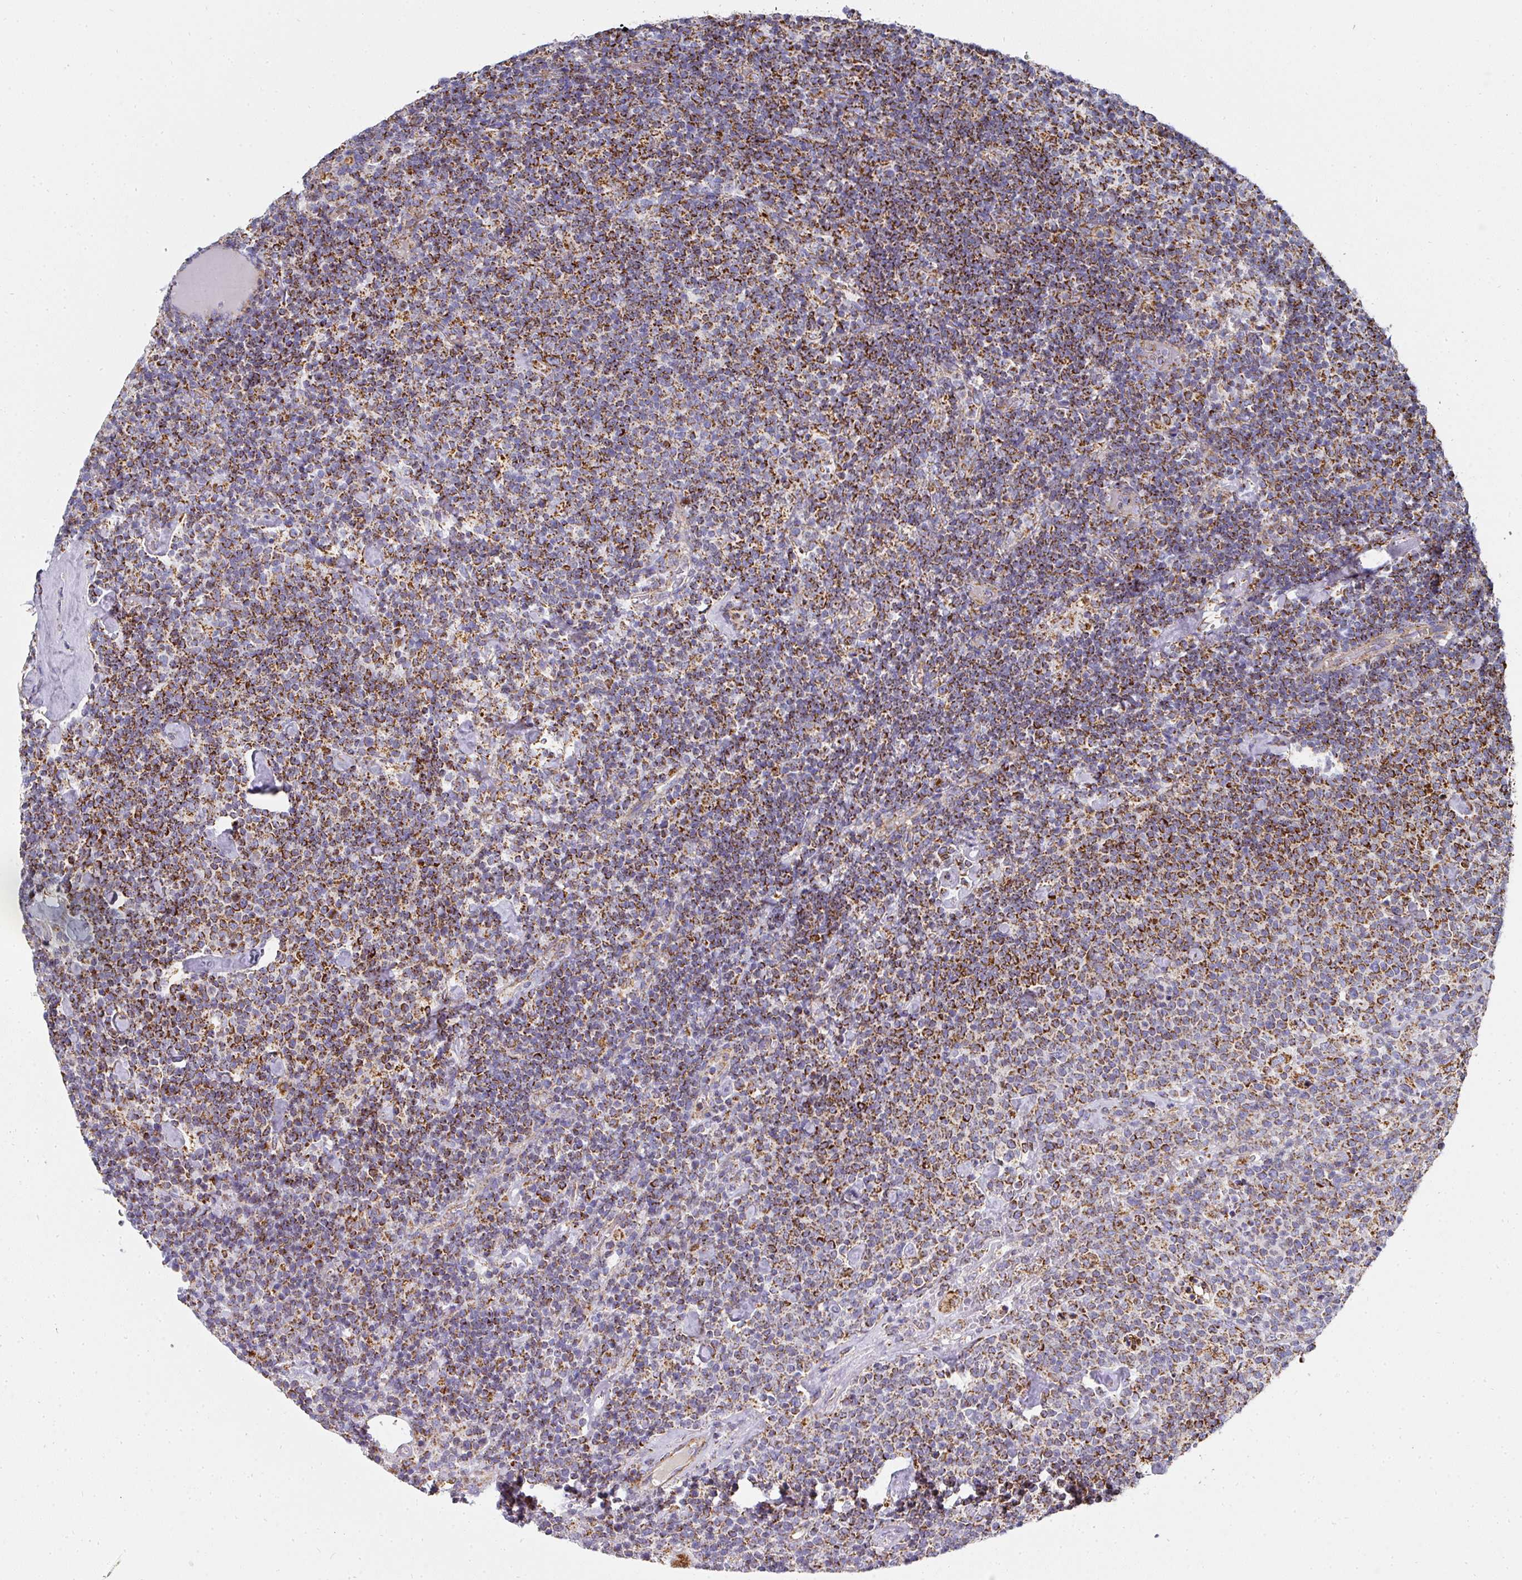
{"staining": {"intensity": "strong", "quantity": "25%-75%", "location": "cytoplasmic/membranous"}, "tissue": "lymphoma", "cell_type": "Tumor cells", "image_type": "cancer", "snomed": [{"axis": "morphology", "description": "Malignant lymphoma, non-Hodgkin's type, High grade"}, {"axis": "topography", "description": "Lymph node"}], "caption": "Lymphoma stained with a protein marker displays strong staining in tumor cells.", "gene": "UQCRFS1", "patient": {"sex": "male", "age": 61}}